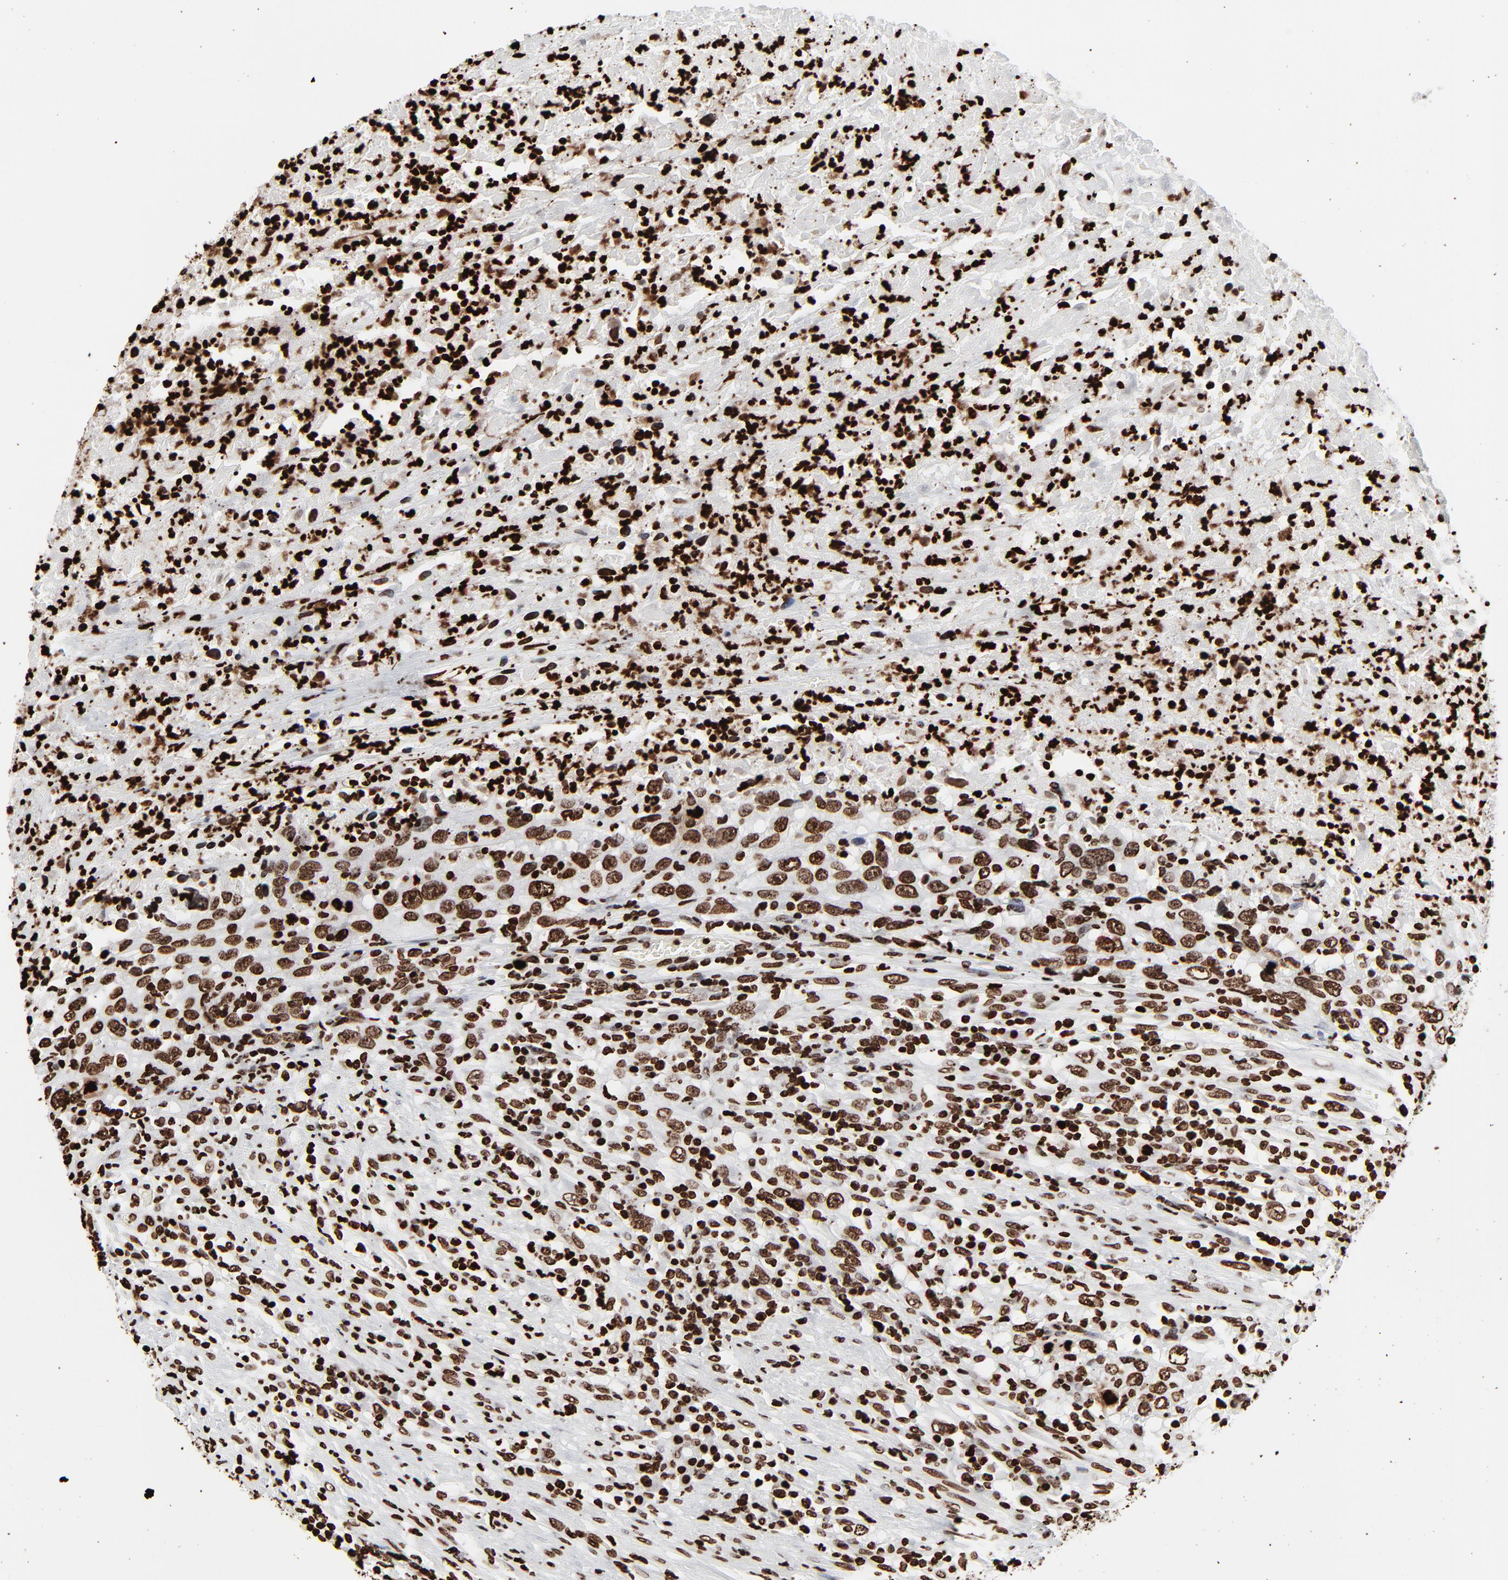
{"staining": {"intensity": "strong", "quantity": ">75%", "location": "nuclear"}, "tissue": "urothelial cancer", "cell_type": "Tumor cells", "image_type": "cancer", "snomed": [{"axis": "morphology", "description": "Urothelial carcinoma, High grade"}, {"axis": "topography", "description": "Urinary bladder"}], "caption": "IHC staining of high-grade urothelial carcinoma, which exhibits high levels of strong nuclear staining in about >75% of tumor cells indicating strong nuclear protein positivity. The staining was performed using DAB (3,3'-diaminobenzidine) (brown) for protein detection and nuclei were counterstained in hematoxylin (blue).", "gene": "H3-4", "patient": {"sex": "male", "age": 61}}